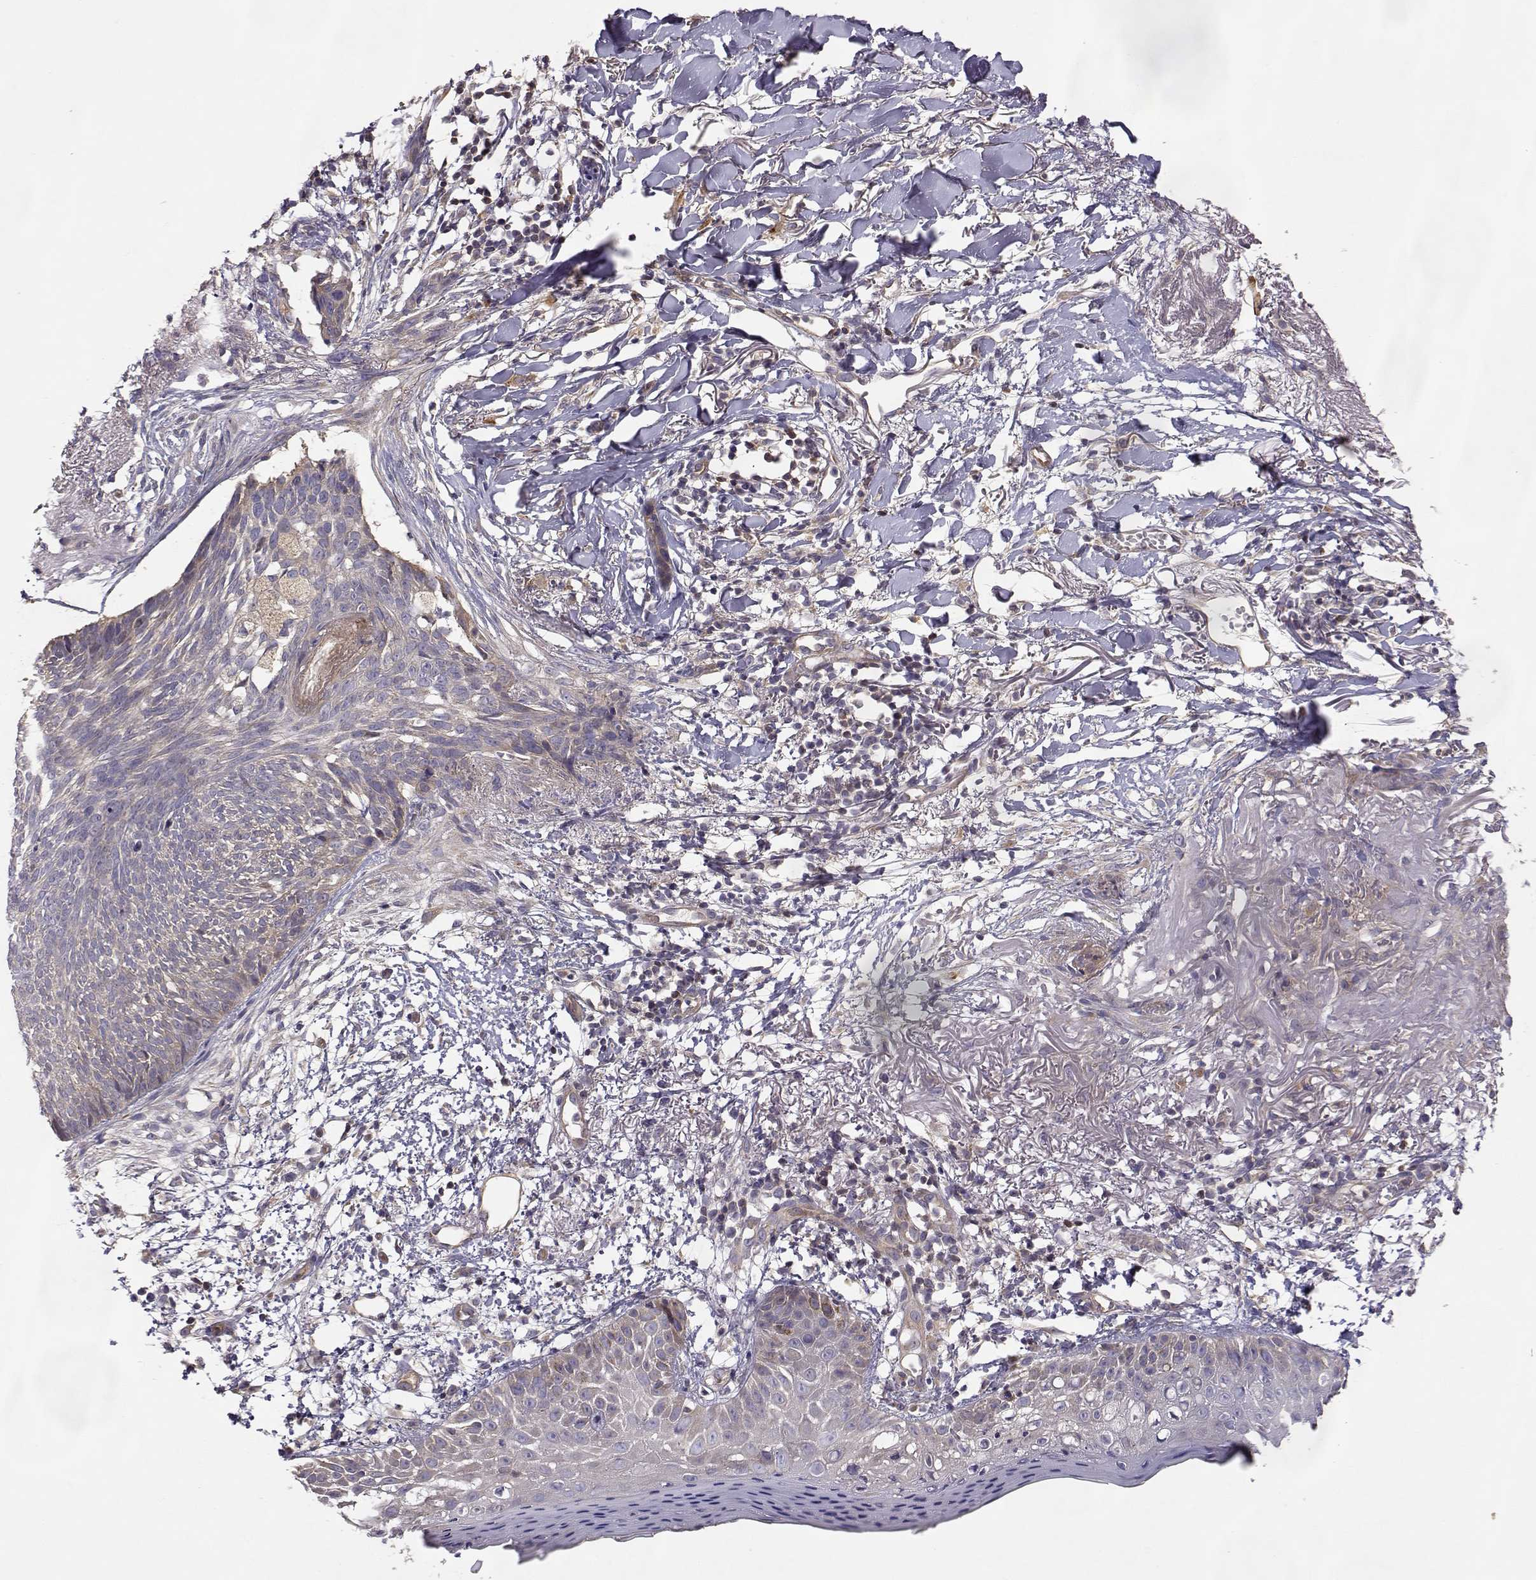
{"staining": {"intensity": "moderate", "quantity": "<25%", "location": "cytoplasmic/membranous"}, "tissue": "skin cancer", "cell_type": "Tumor cells", "image_type": "cancer", "snomed": [{"axis": "morphology", "description": "Normal tissue, NOS"}, {"axis": "morphology", "description": "Basal cell carcinoma"}, {"axis": "topography", "description": "Skin"}], "caption": "Moderate cytoplasmic/membranous protein staining is appreciated in about <25% of tumor cells in skin cancer (basal cell carcinoma).", "gene": "CRIM1", "patient": {"sex": "male", "age": 84}}